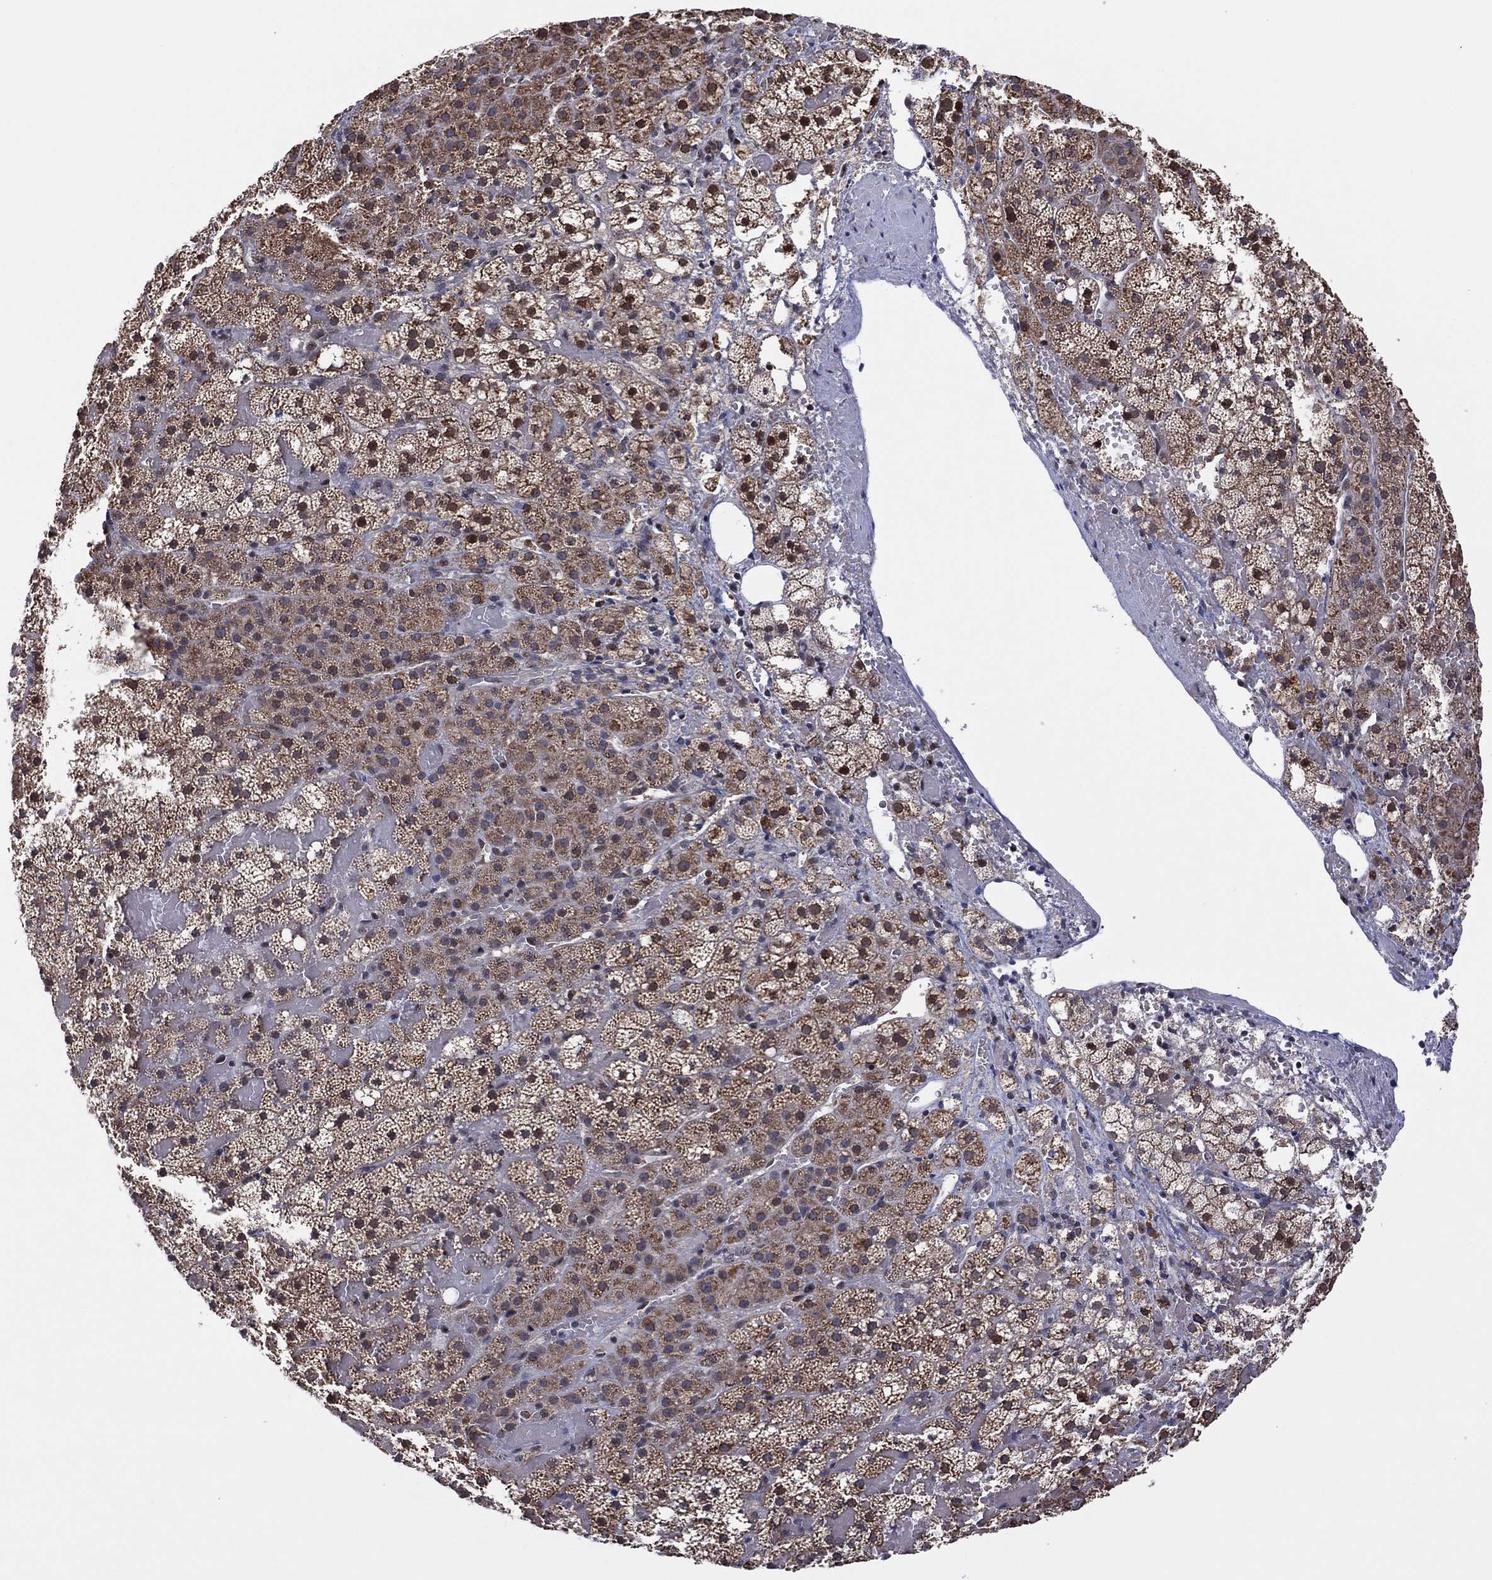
{"staining": {"intensity": "moderate", "quantity": "<25%", "location": "cytoplasmic/membranous,nuclear"}, "tissue": "adrenal gland", "cell_type": "Glandular cells", "image_type": "normal", "snomed": [{"axis": "morphology", "description": "Normal tissue, NOS"}, {"axis": "topography", "description": "Adrenal gland"}], "caption": "High-magnification brightfield microscopy of benign adrenal gland stained with DAB (brown) and counterstained with hematoxylin (blue). glandular cells exhibit moderate cytoplasmic/membranous,nuclear expression is identified in about<25% of cells.", "gene": "PIDD1", "patient": {"sex": "male", "age": 53}}